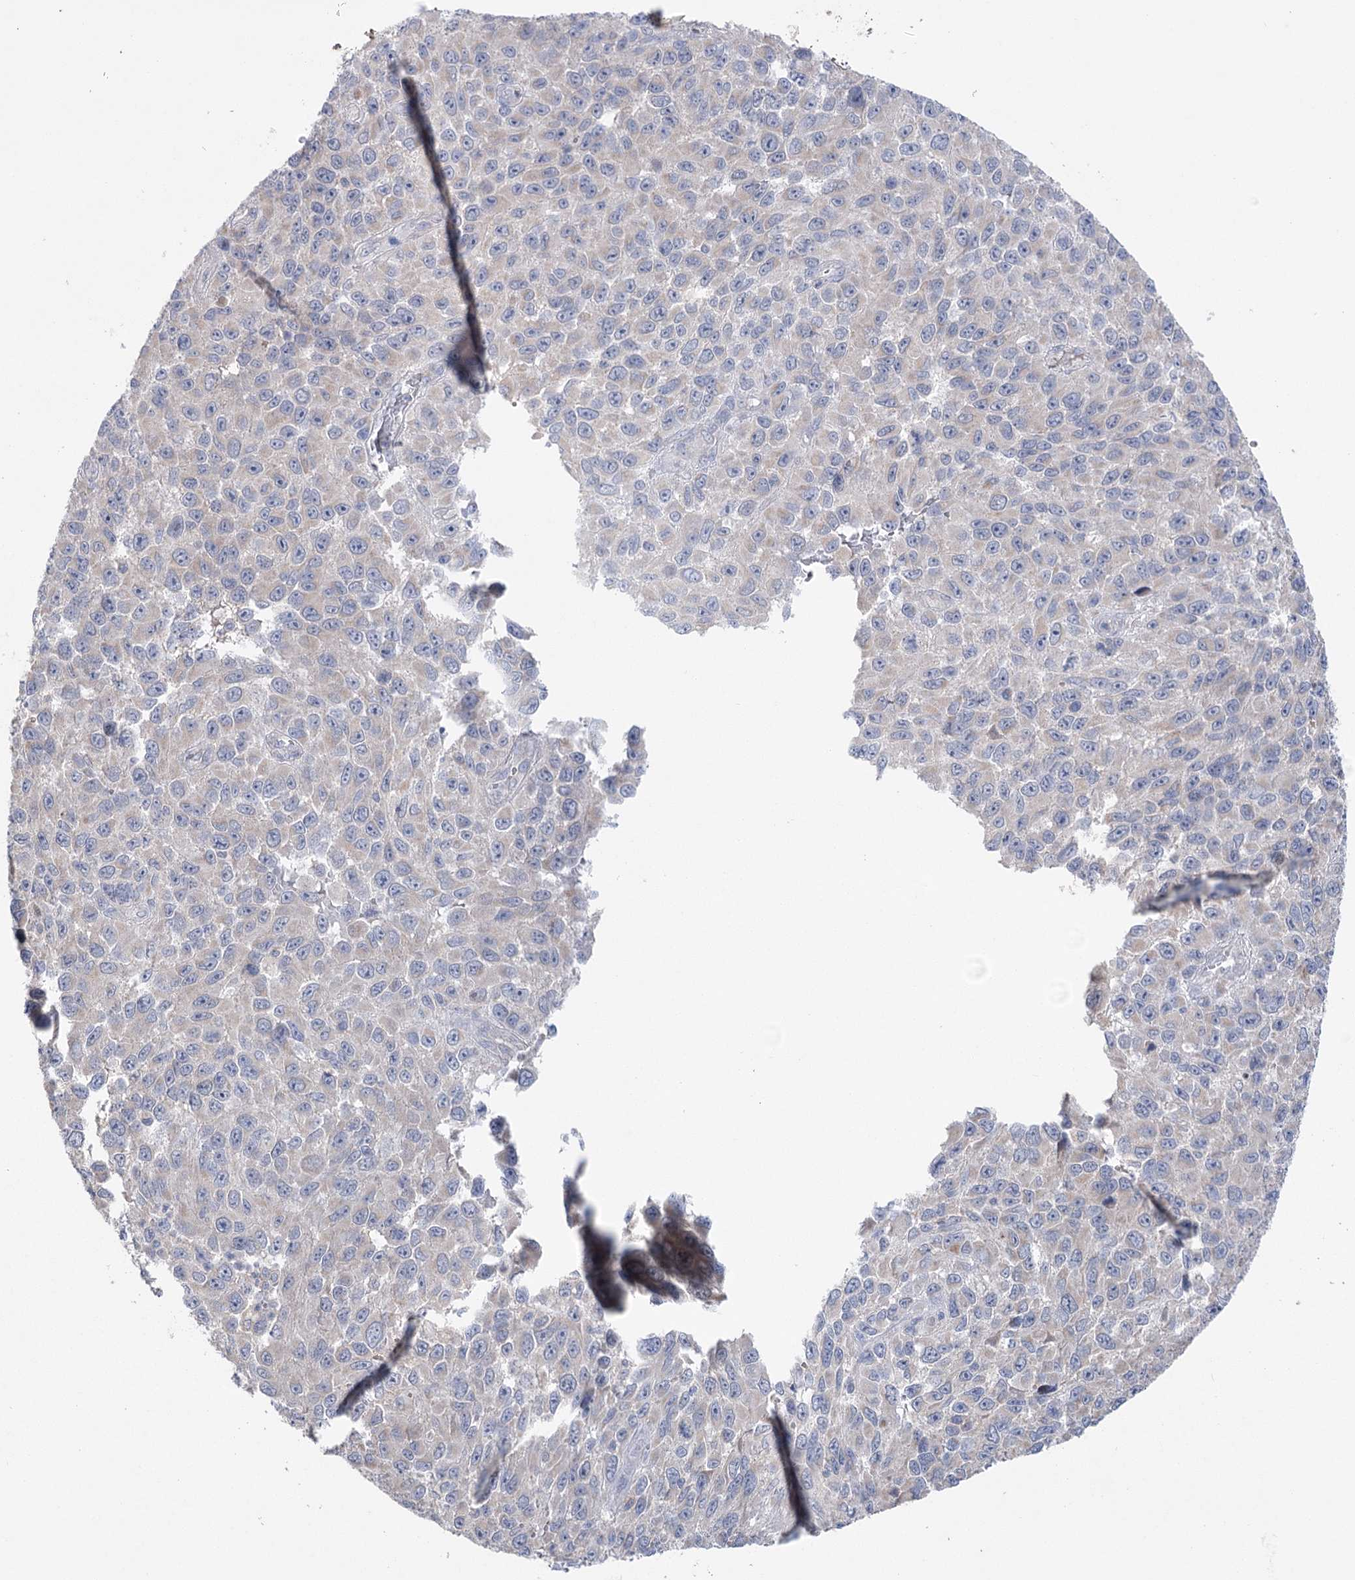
{"staining": {"intensity": "negative", "quantity": "none", "location": "none"}, "tissue": "melanoma", "cell_type": "Tumor cells", "image_type": "cancer", "snomed": [{"axis": "morphology", "description": "Normal tissue, NOS"}, {"axis": "morphology", "description": "Malignant melanoma, NOS"}, {"axis": "topography", "description": "Skin"}], "caption": "Immunohistochemistry of human melanoma demonstrates no expression in tumor cells.", "gene": "MTCH2", "patient": {"sex": "female", "age": 96}}